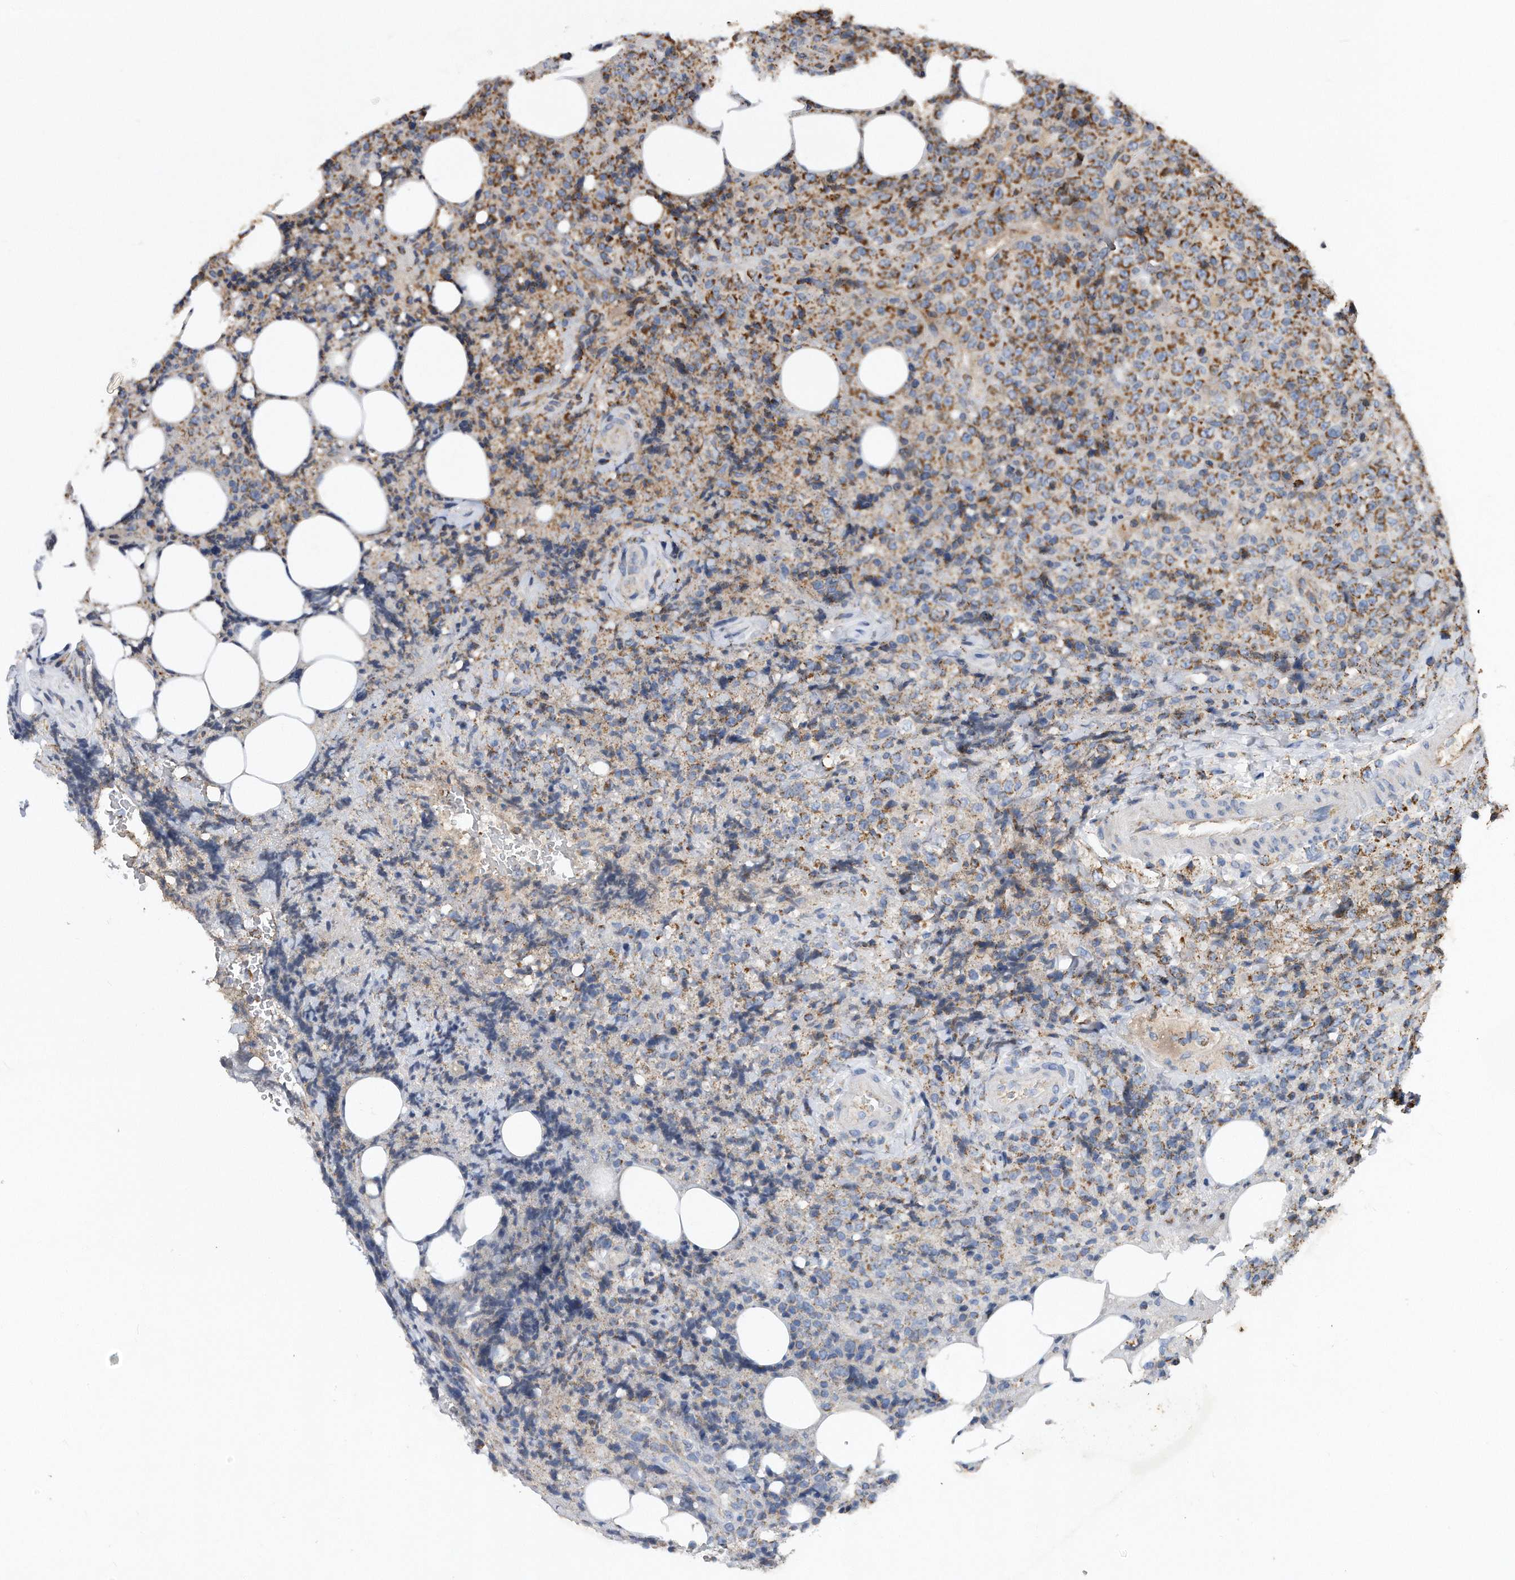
{"staining": {"intensity": "moderate", "quantity": "25%-75%", "location": "cytoplasmic/membranous"}, "tissue": "lymphoma", "cell_type": "Tumor cells", "image_type": "cancer", "snomed": [{"axis": "morphology", "description": "Malignant lymphoma, non-Hodgkin's type, High grade"}, {"axis": "topography", "description": "Lymph node"}], "caption": "High-grade malignant lymphoma, non-Hodgkin's type stained with DAB immunohistochemistry (IHC) demonstrates medium levels of moderate cytoplasmic/membranous staining in approximately 25%-75% of tumor cells.", "gene": "PPP5C", "patient": {"sex": "male", "age": 13}}